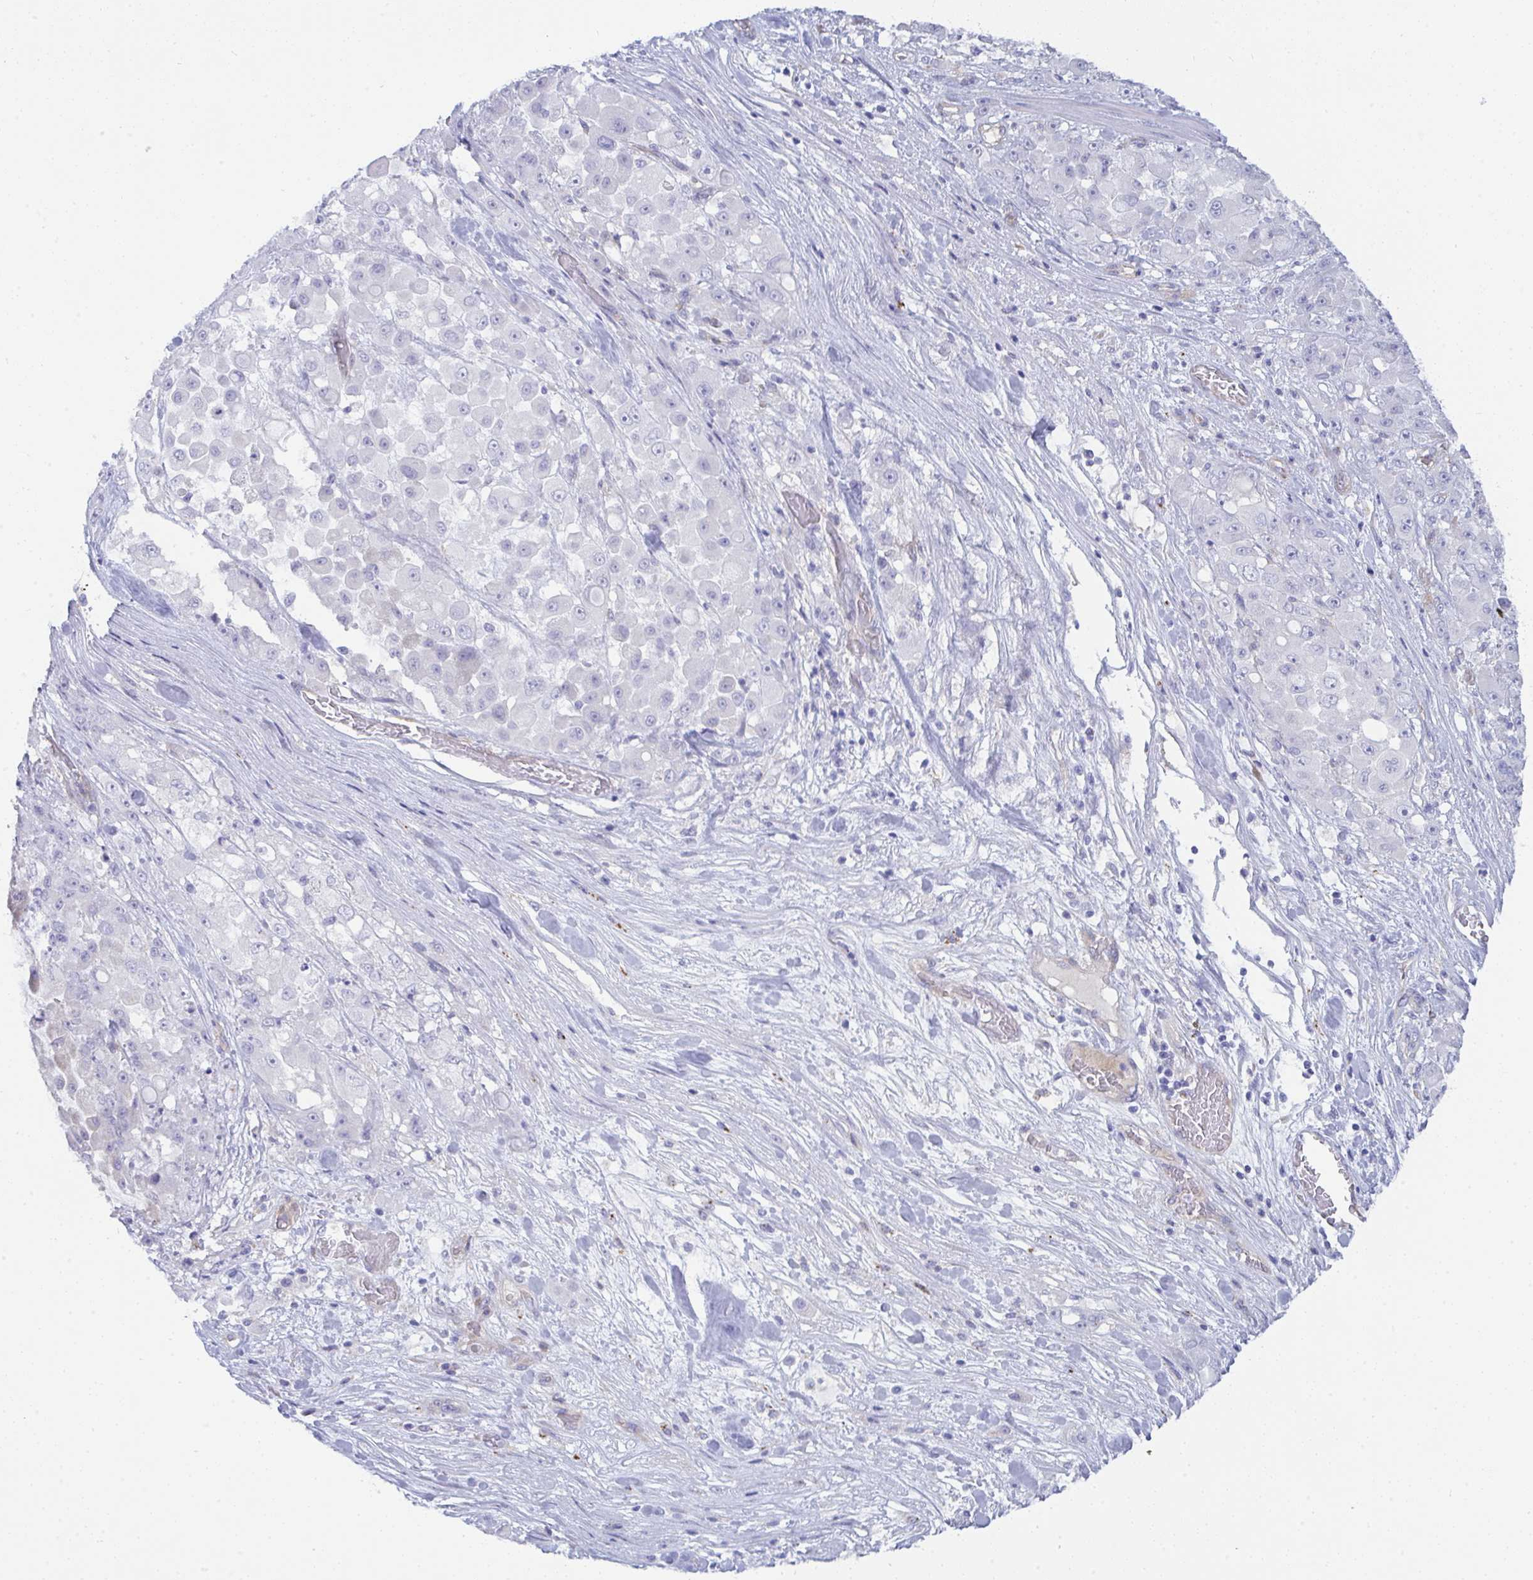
{"staining": {"intensity": "negative", "quantity": "none", "location": "none"}, "tissue": "stomach cancer", "cell_type": "Tumor cells", "image_type": "cancer", "snomed": [{"axis": "morphology", "description": "Adenocarcinoma, NOS"}, {"axis": "topography", "description": "Stomach"}], "caption": "Immunohistochemical staining of stomach cancer (adenocarcinoma) exhibits no significant expression in tumor cells.", "gene": "GAB1", "patient": {"sex": "female", "age": 76}}